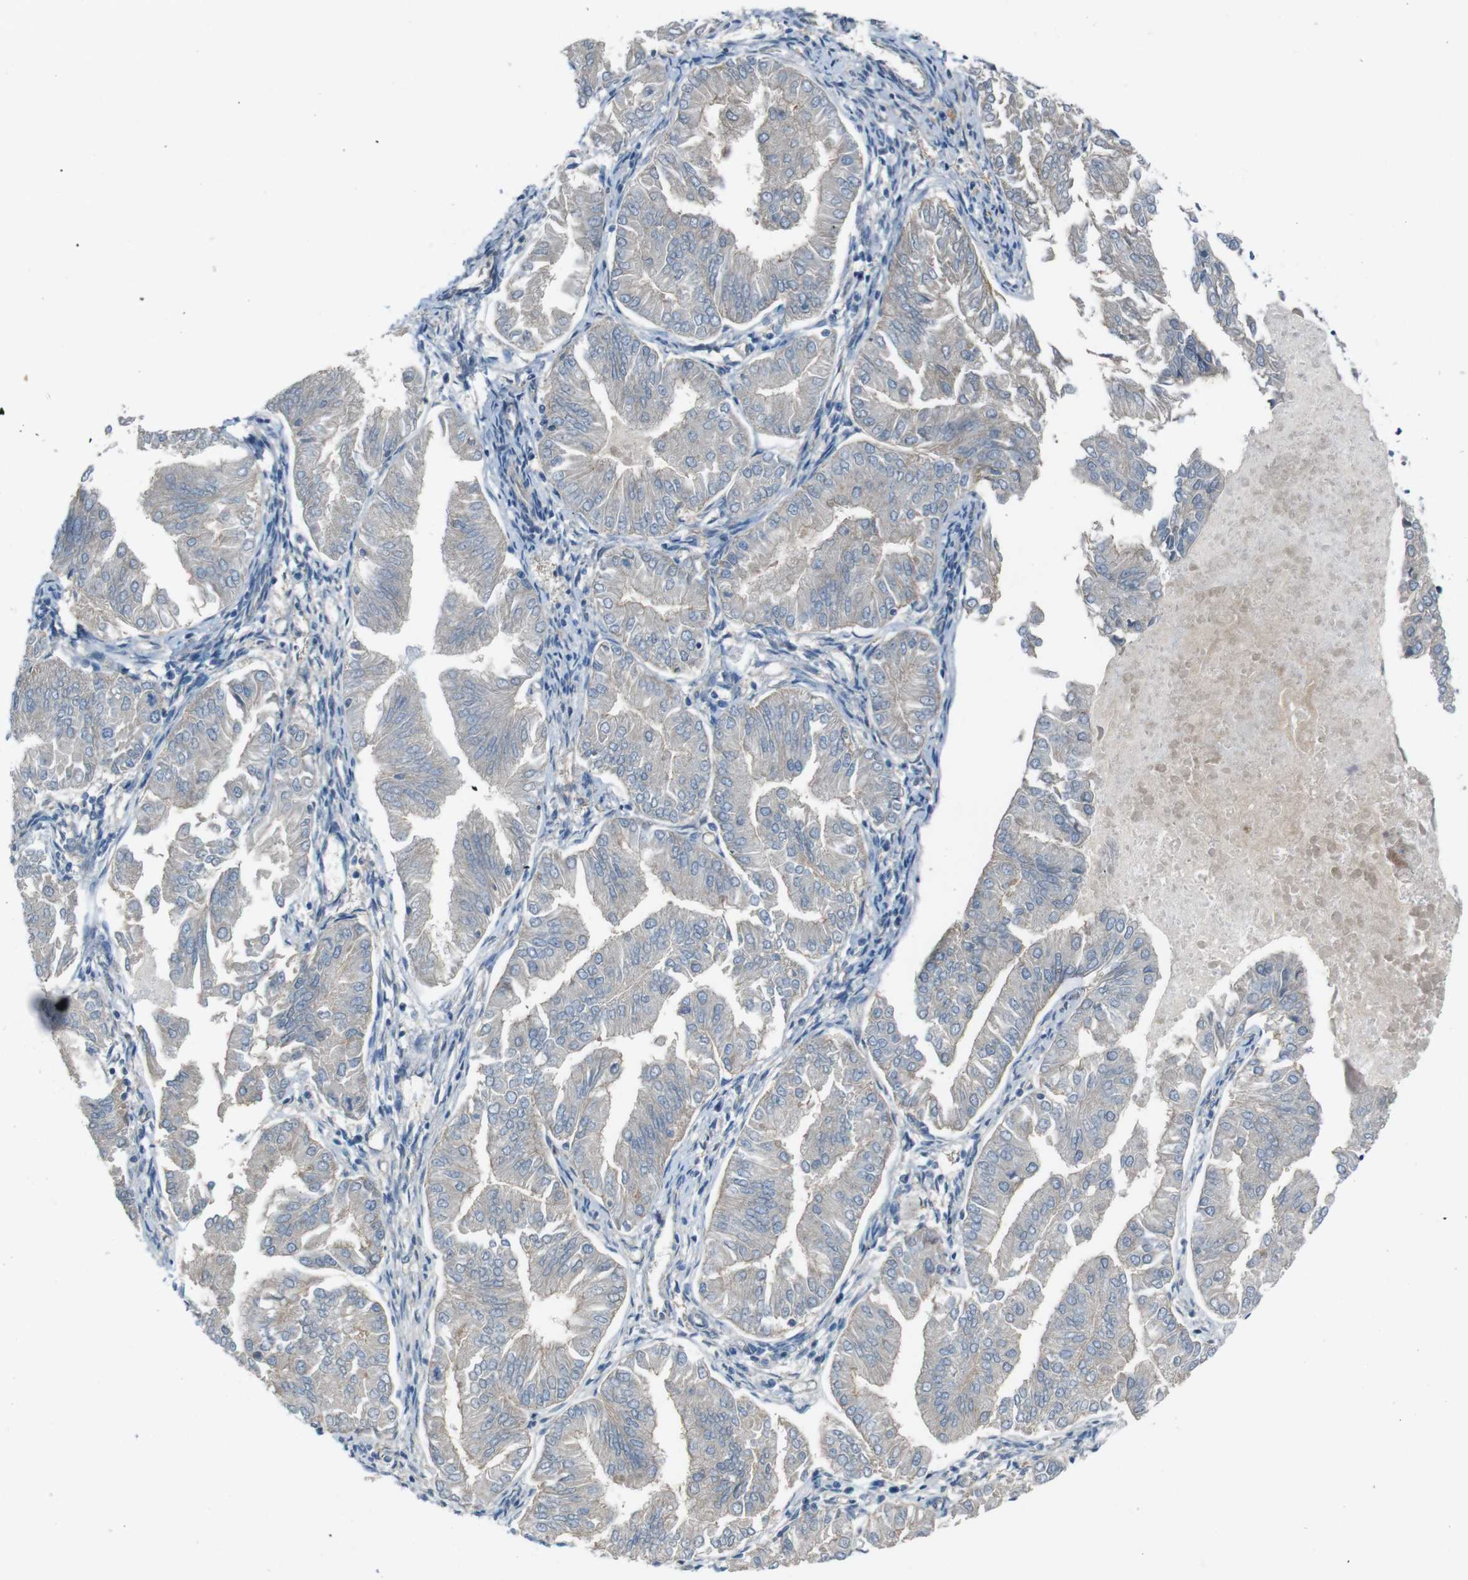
{"staining": {"intensity": "negative", "quantity": "none", "location": "none"}, "tissue": "endometrial cancer", "cell_type": "Tumor cells", "image_type": "cancer", "snomed": [{"axis": "morphology", "description": "Adenocarcinoma, NOS"}, {"axis": "topography", "description": "Endometrium"}], "caption": "Endometrial adenocarcinoma was stained to show a protein in brown. There is no significant positivity in tumor cells.", "gene": "PVR", "patient": {"sex": "female", "age": 53}}